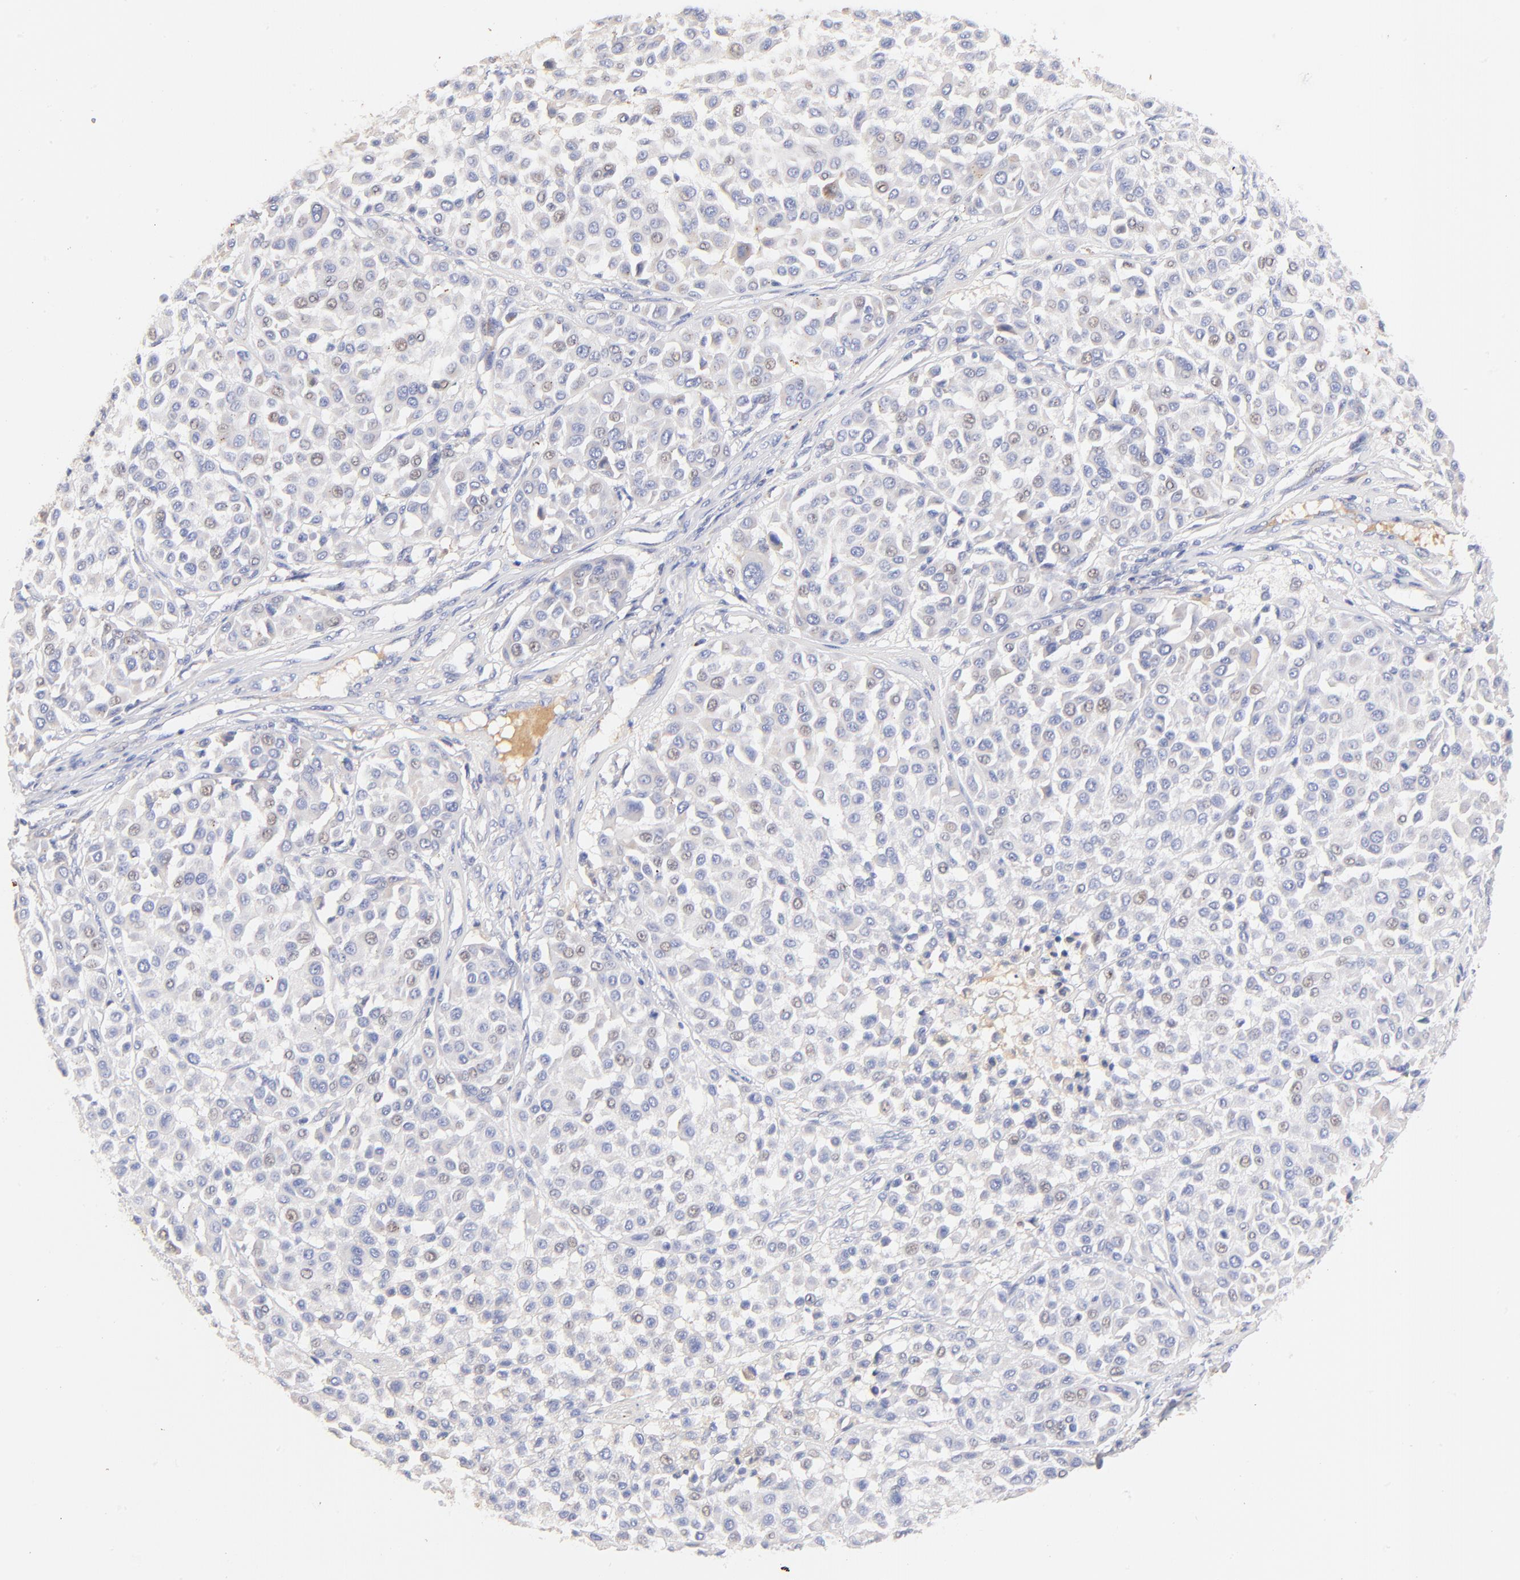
{"staining": {"intensity": "weak", "quantity": "<25%", "location": "nuclear"}, "tissue": "melanoma", "cell_type": "Tumor cells", "image_type": "cancer", "snomed": [{"axis": "morphology", "description": "Malignant melanoma, Metastatic site"}, {"axis": "topography", "description": "Soft tissue"}], "caption": "Malignant melanoma (metastatic site) stained for a protein using immunohistochemistry demonstrates no expression tumor cells.", "gene": "IGLV7-43", "patient": {"sex": "male", "age": 41}}